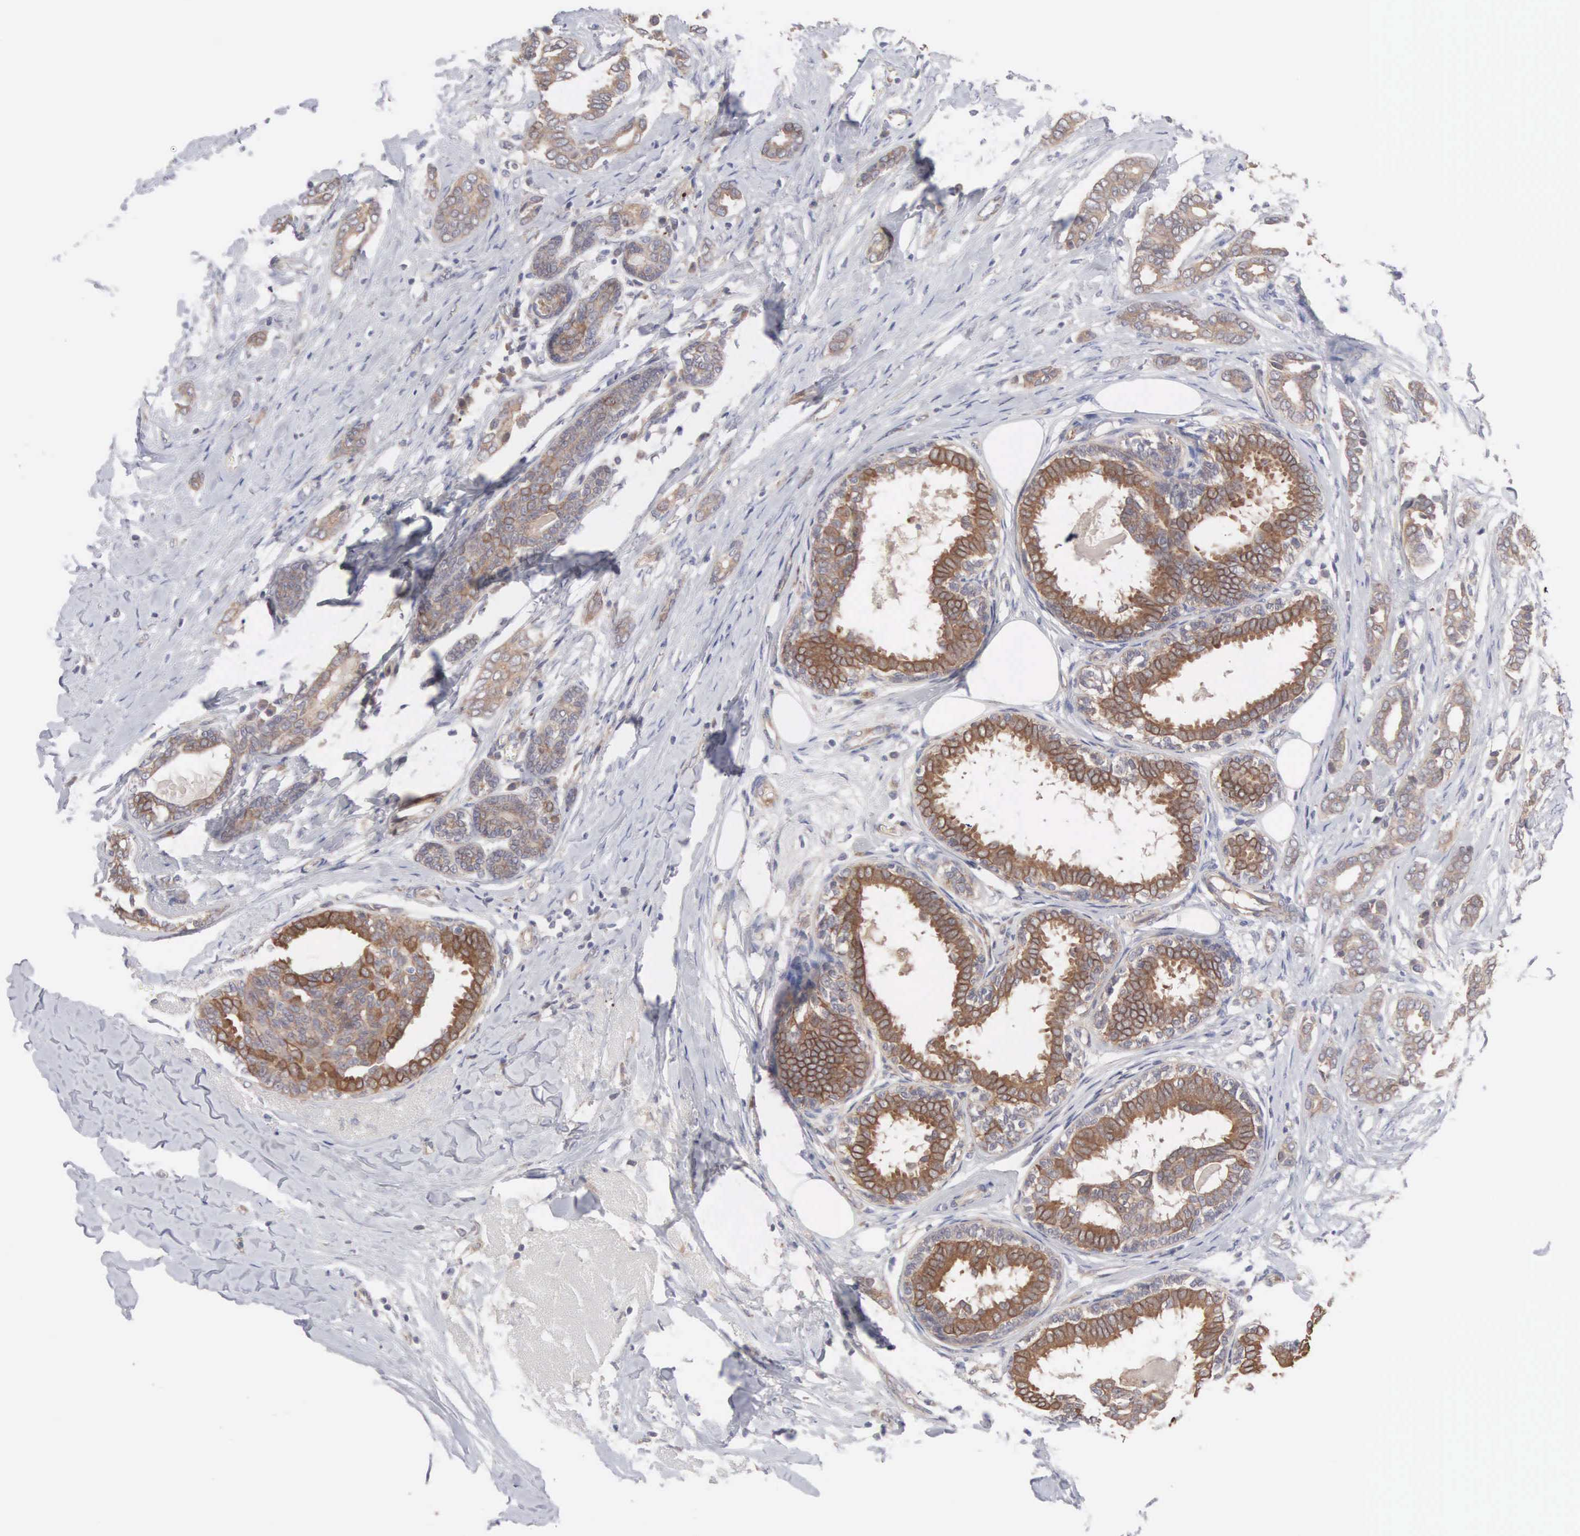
{"staining": {"intensity": "moderate", "quantity": ">75%", "location": "cytoplasmic/membranous"}, "tissue": "breast cancer", "cell_type": "Tumor cells", "image_type": "cancer", "snomed": [{"axis": "morphology", "description": "Duct carcinoma"}, {"axis": "topography", "description": "Breast"}], "caption": "Breast infiltrating ductal carcinoma stained for a protein (brown) exhibits moderate cytoplasmic/membranous positive positivity in about >75% of tumor cells.", "gene": "INF2", "patient": {"sex": "female", "age": 50}}